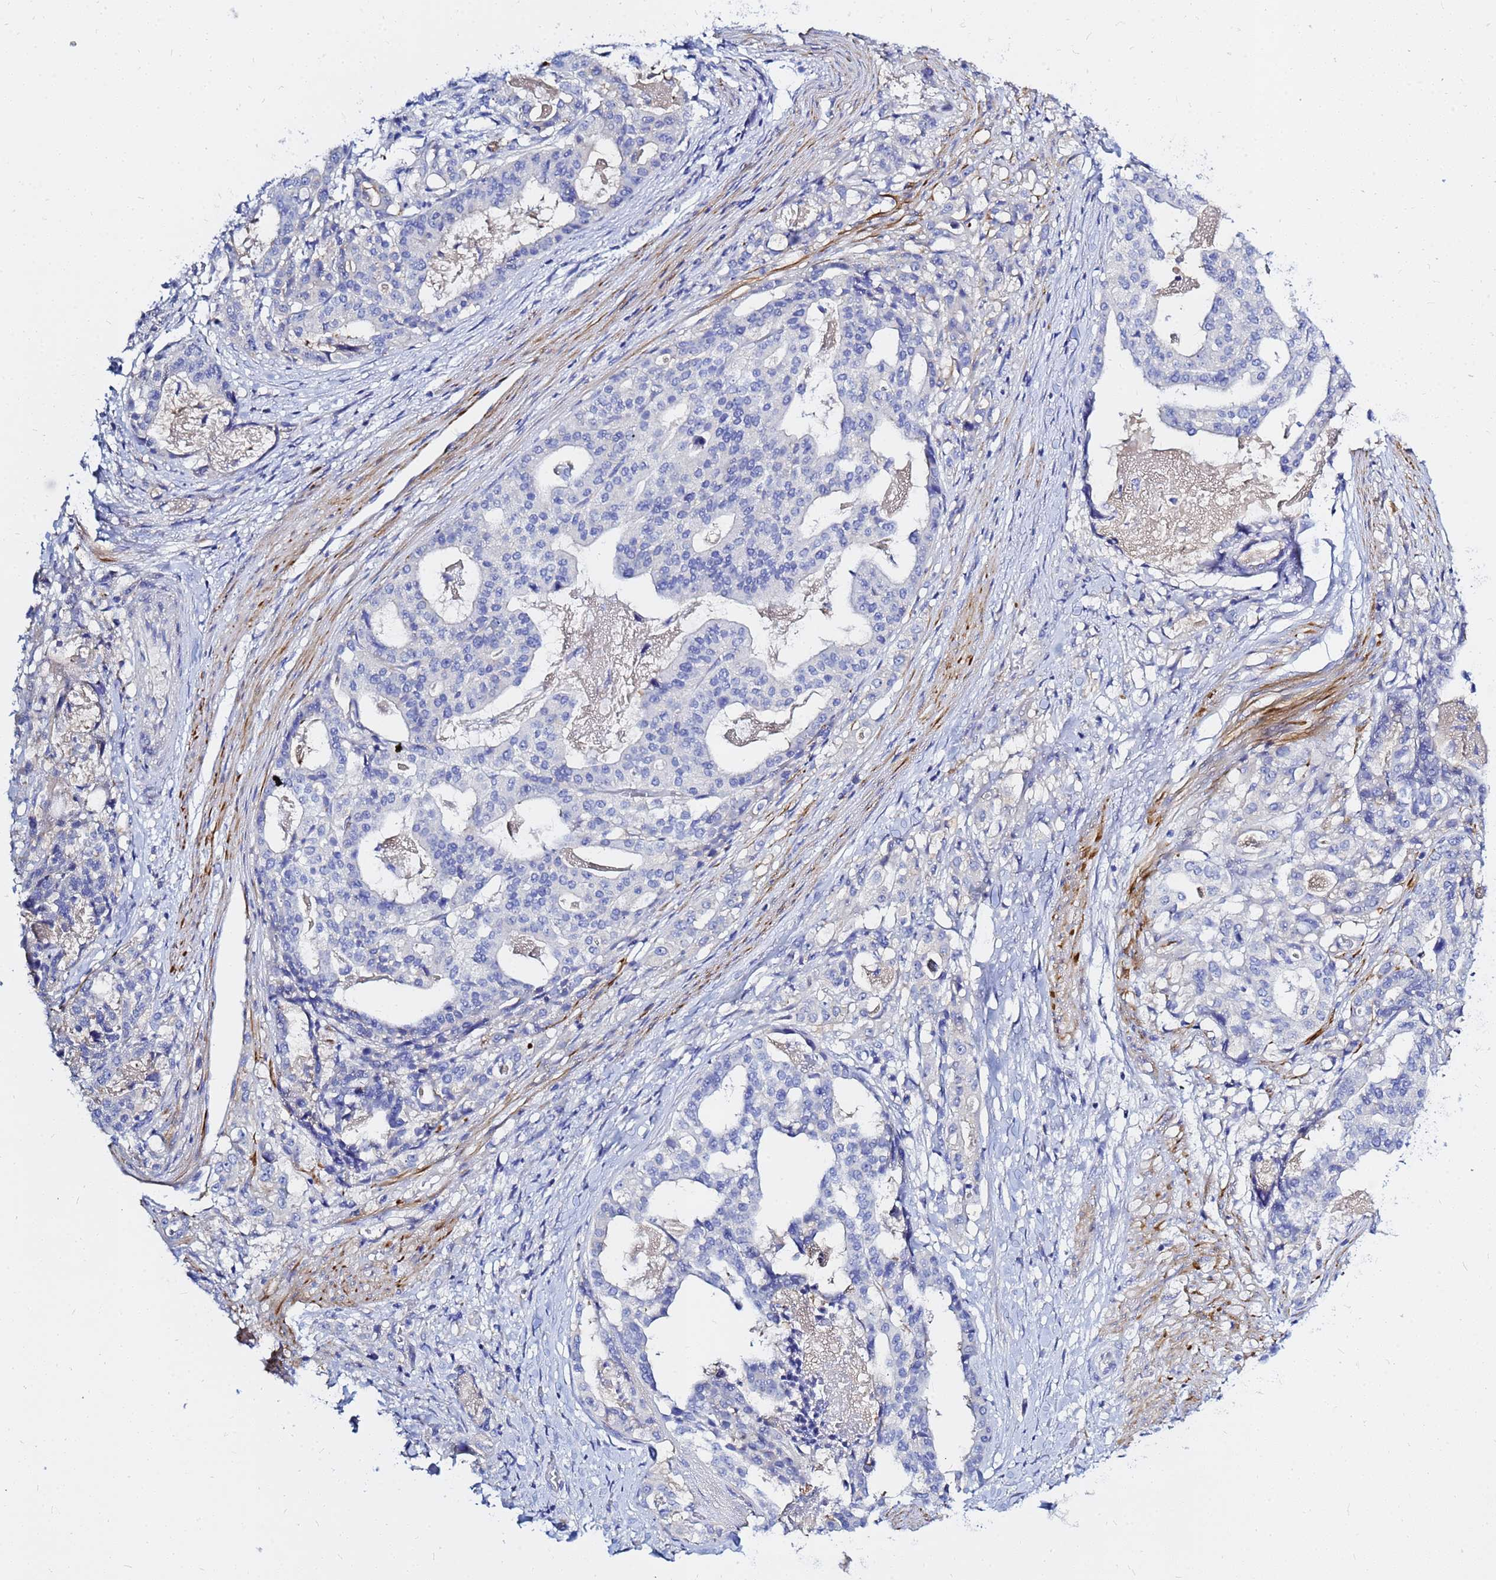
{"staining": {"intensity": "negative", "quantity": "none", "location": "none"}, "tissue": "stomach cancer", "cell_type": "Tumor cells", "image_type": "cancer", "snomed": [{"axis": "morphology", "description": "Adenocarcinoma, NOS"}, {"axis": "topography", "description": "Stomach"}], "caption": "Adenocarcinoma (stomach) was stained to show a protein in brown. There is no significant positivity in tumor cells.", "gene": "ZNF552", "patient": {"sex": "male", "age": 48}}